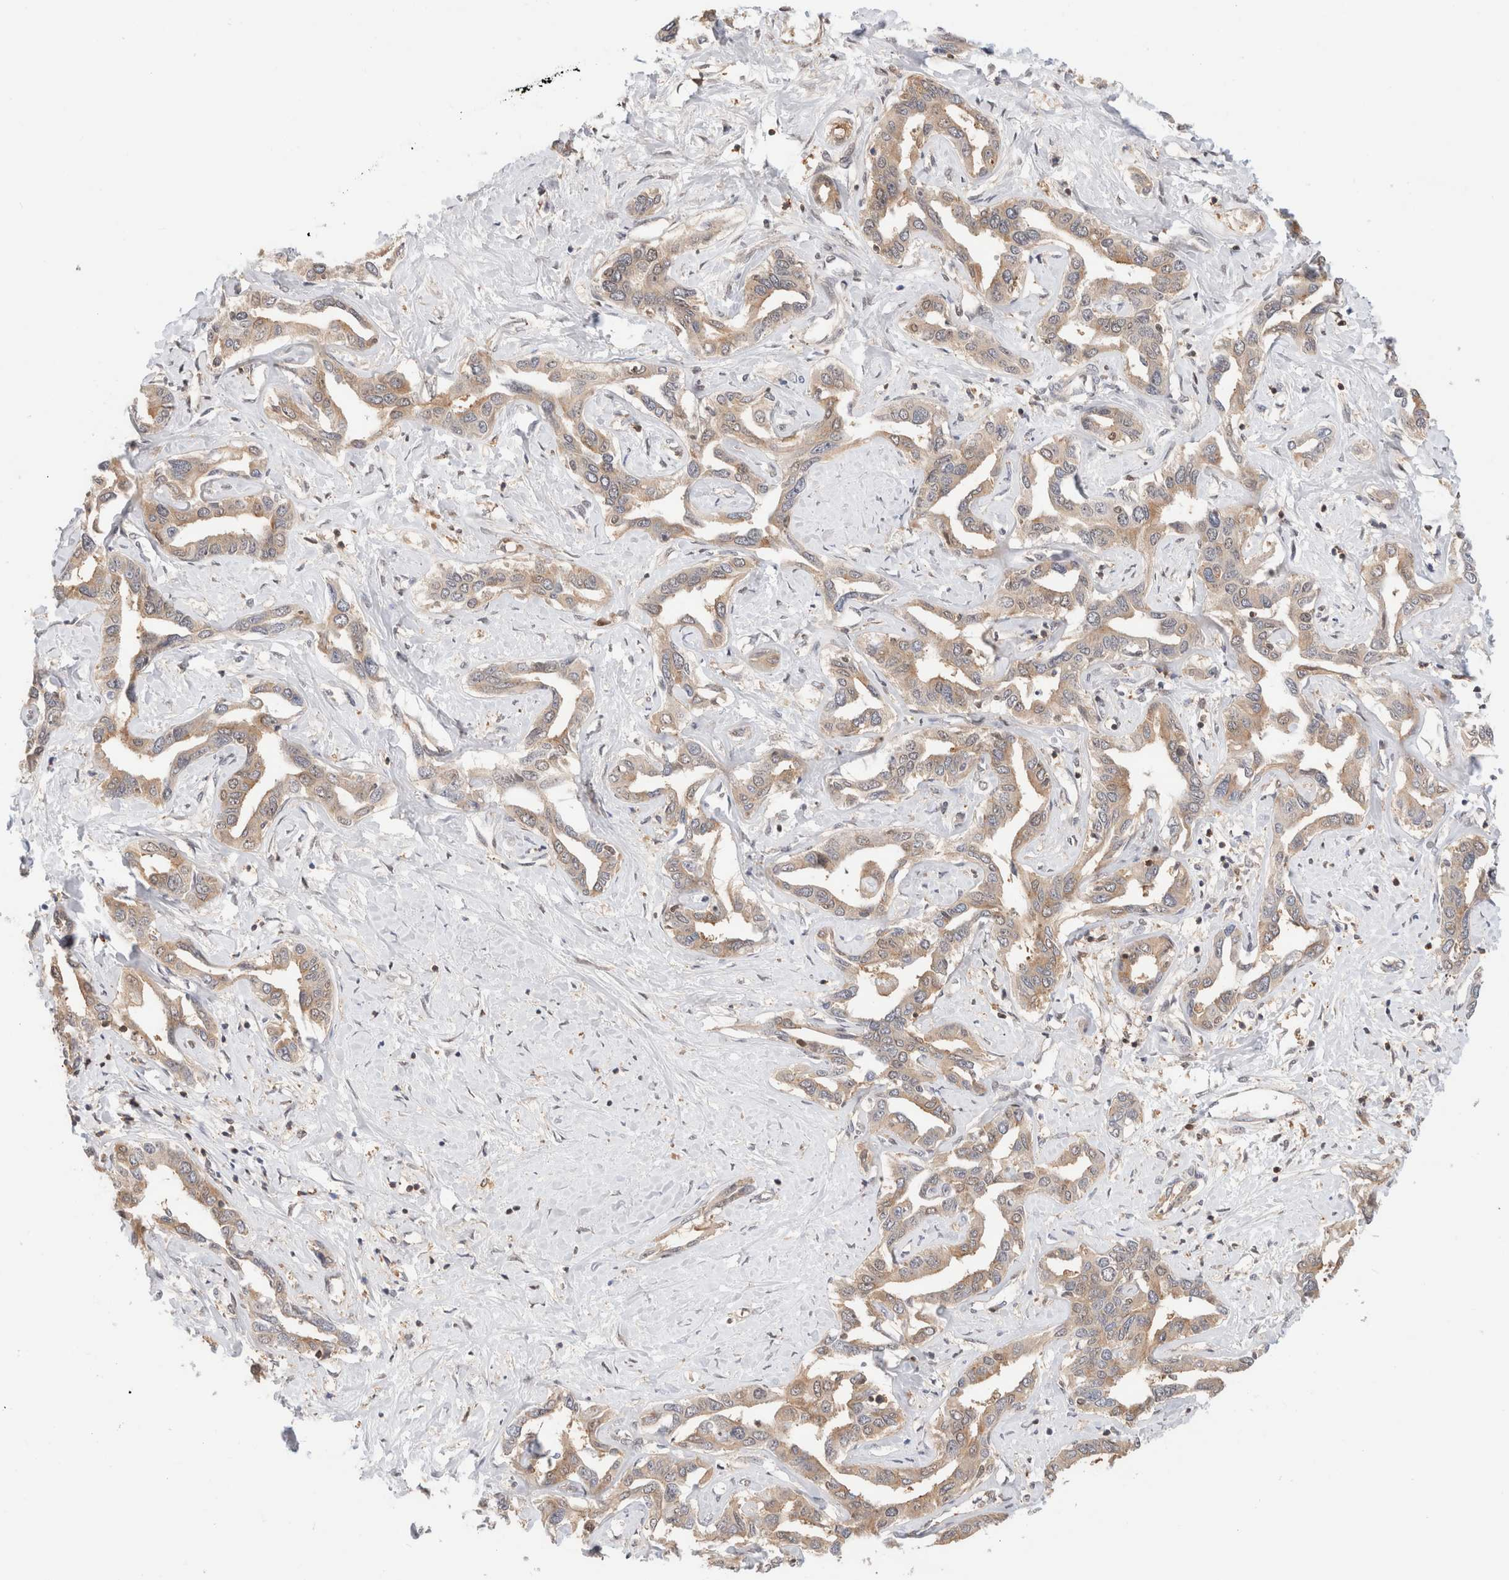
{"staining": {"intensity": "weak", "quantity": ">75%", "location": "cytoplasmic/membranous"}, "tissue": "liver cancer", "cell_type": "Tumor cells", "image_type": "cancer", "snomed": [{"axis": "morphology", "description": "Cholangiocarcinoma"}, {"axis": "topography", "description": "Liver"}], "caption": "Weak cytoplasmic/membranous protein positivity is appreciated in approximately >75% of tumor cells in liver cancer. The protein is shown in brown color, while the nuclei are stained blue.", "gene": "C17orf97", "patient": {"sex": "male", "age": 59}}